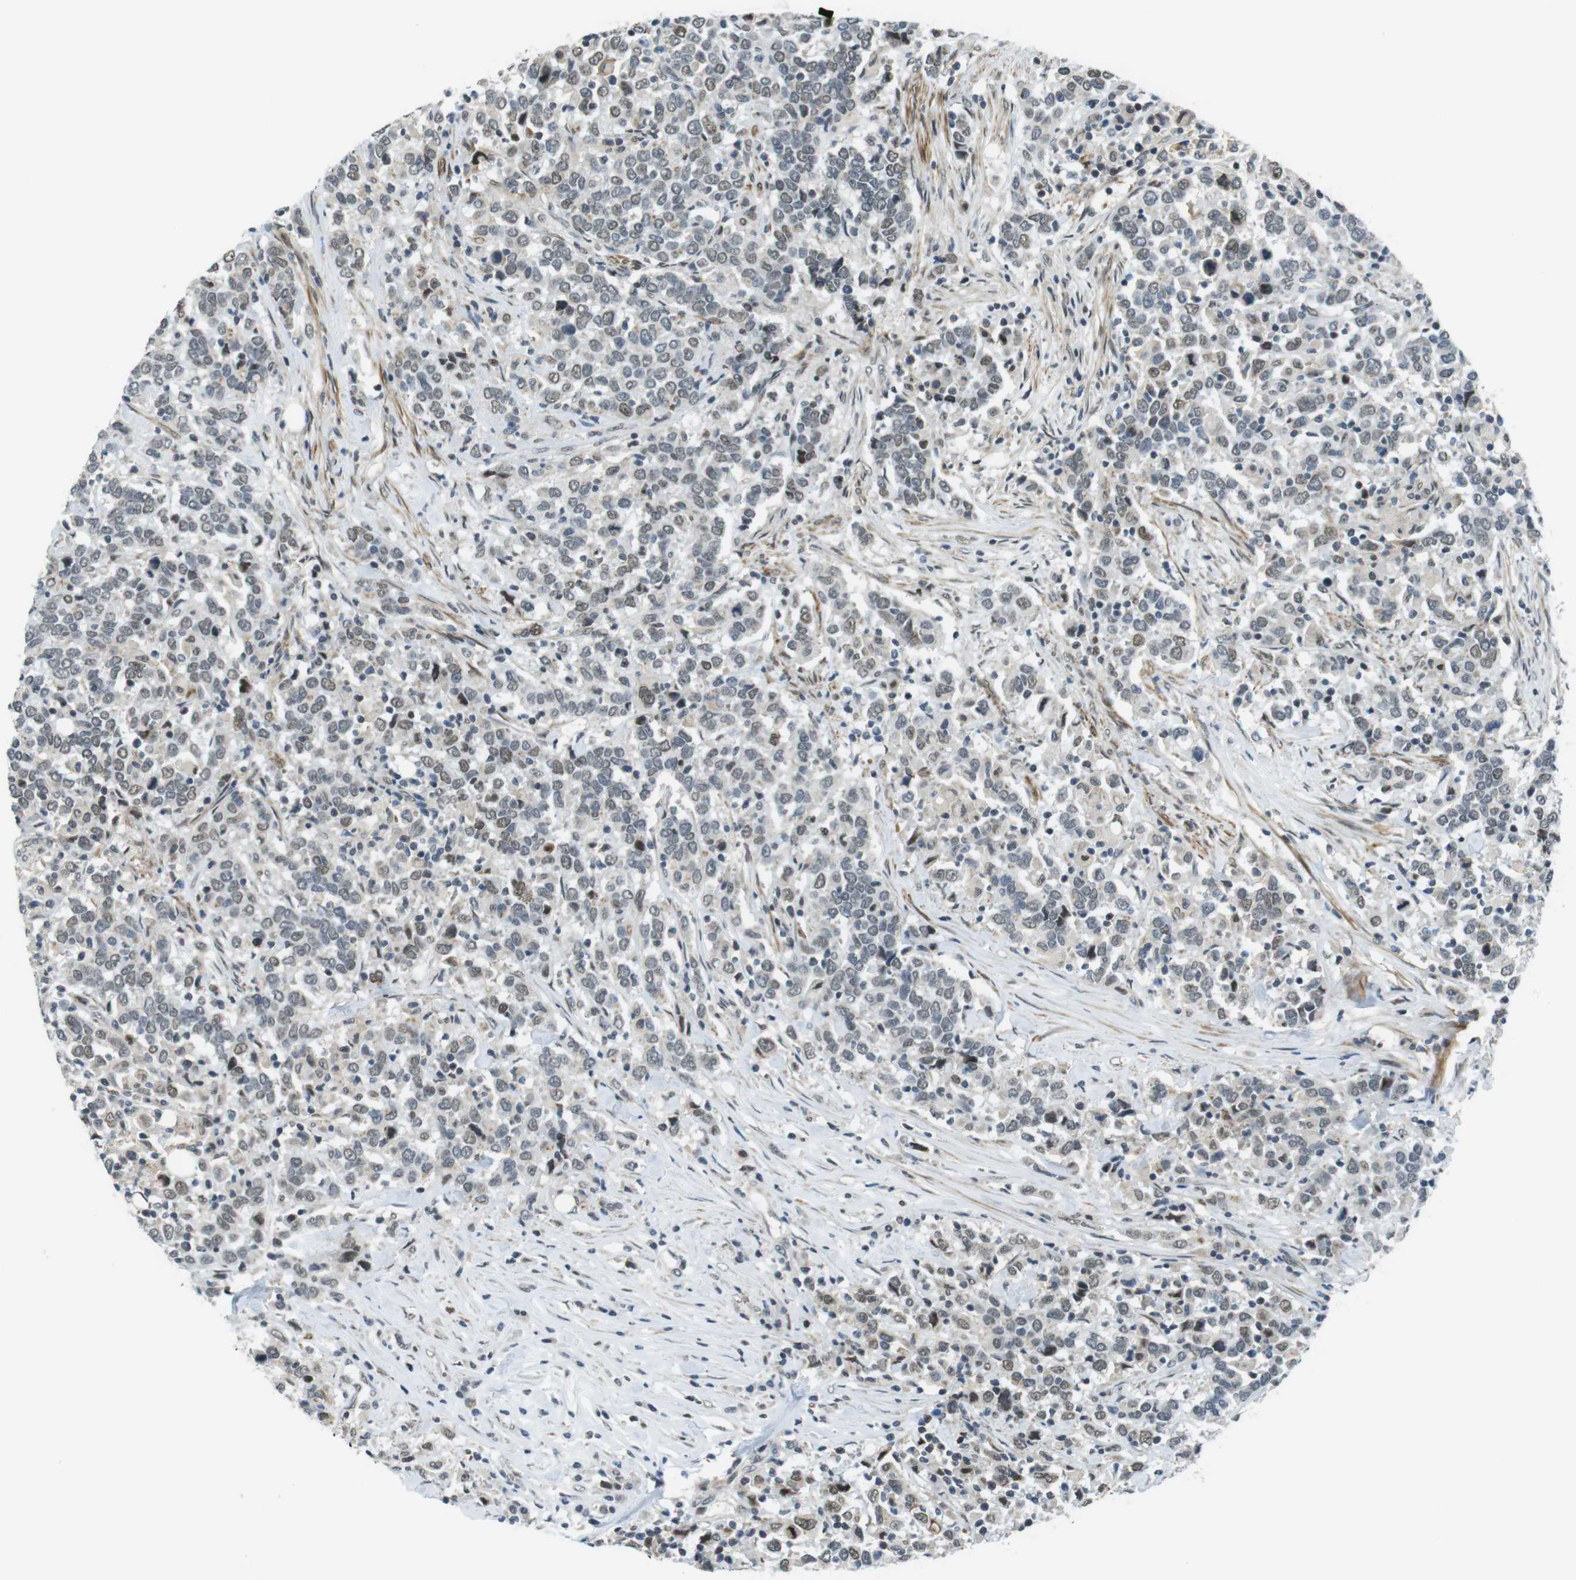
{"staining": {"intensity": "weak", "quantity": "25%-75%", "location": "nuclear"}, "tissue": "urothelial cancer", "cell_type": "Tumor cells", "image_type": "cancer", "snomed": [{"axis": "morphology", "description": "Urothelial carcinoma, High grade"}, {"axis": "topography", "description": "Urinary bladder"}], "caption": "IHC histopathology image of neoplastic tissue: human urothelial cancer stained using immunohistochemistry (IHC) demonstrates low levels of weak protein expression localized specifically in the nuclear of tumor cells, appearing as a nuclear brown color.", "gene": "USP7", "patient": {"sex": "male", "age": 61}}